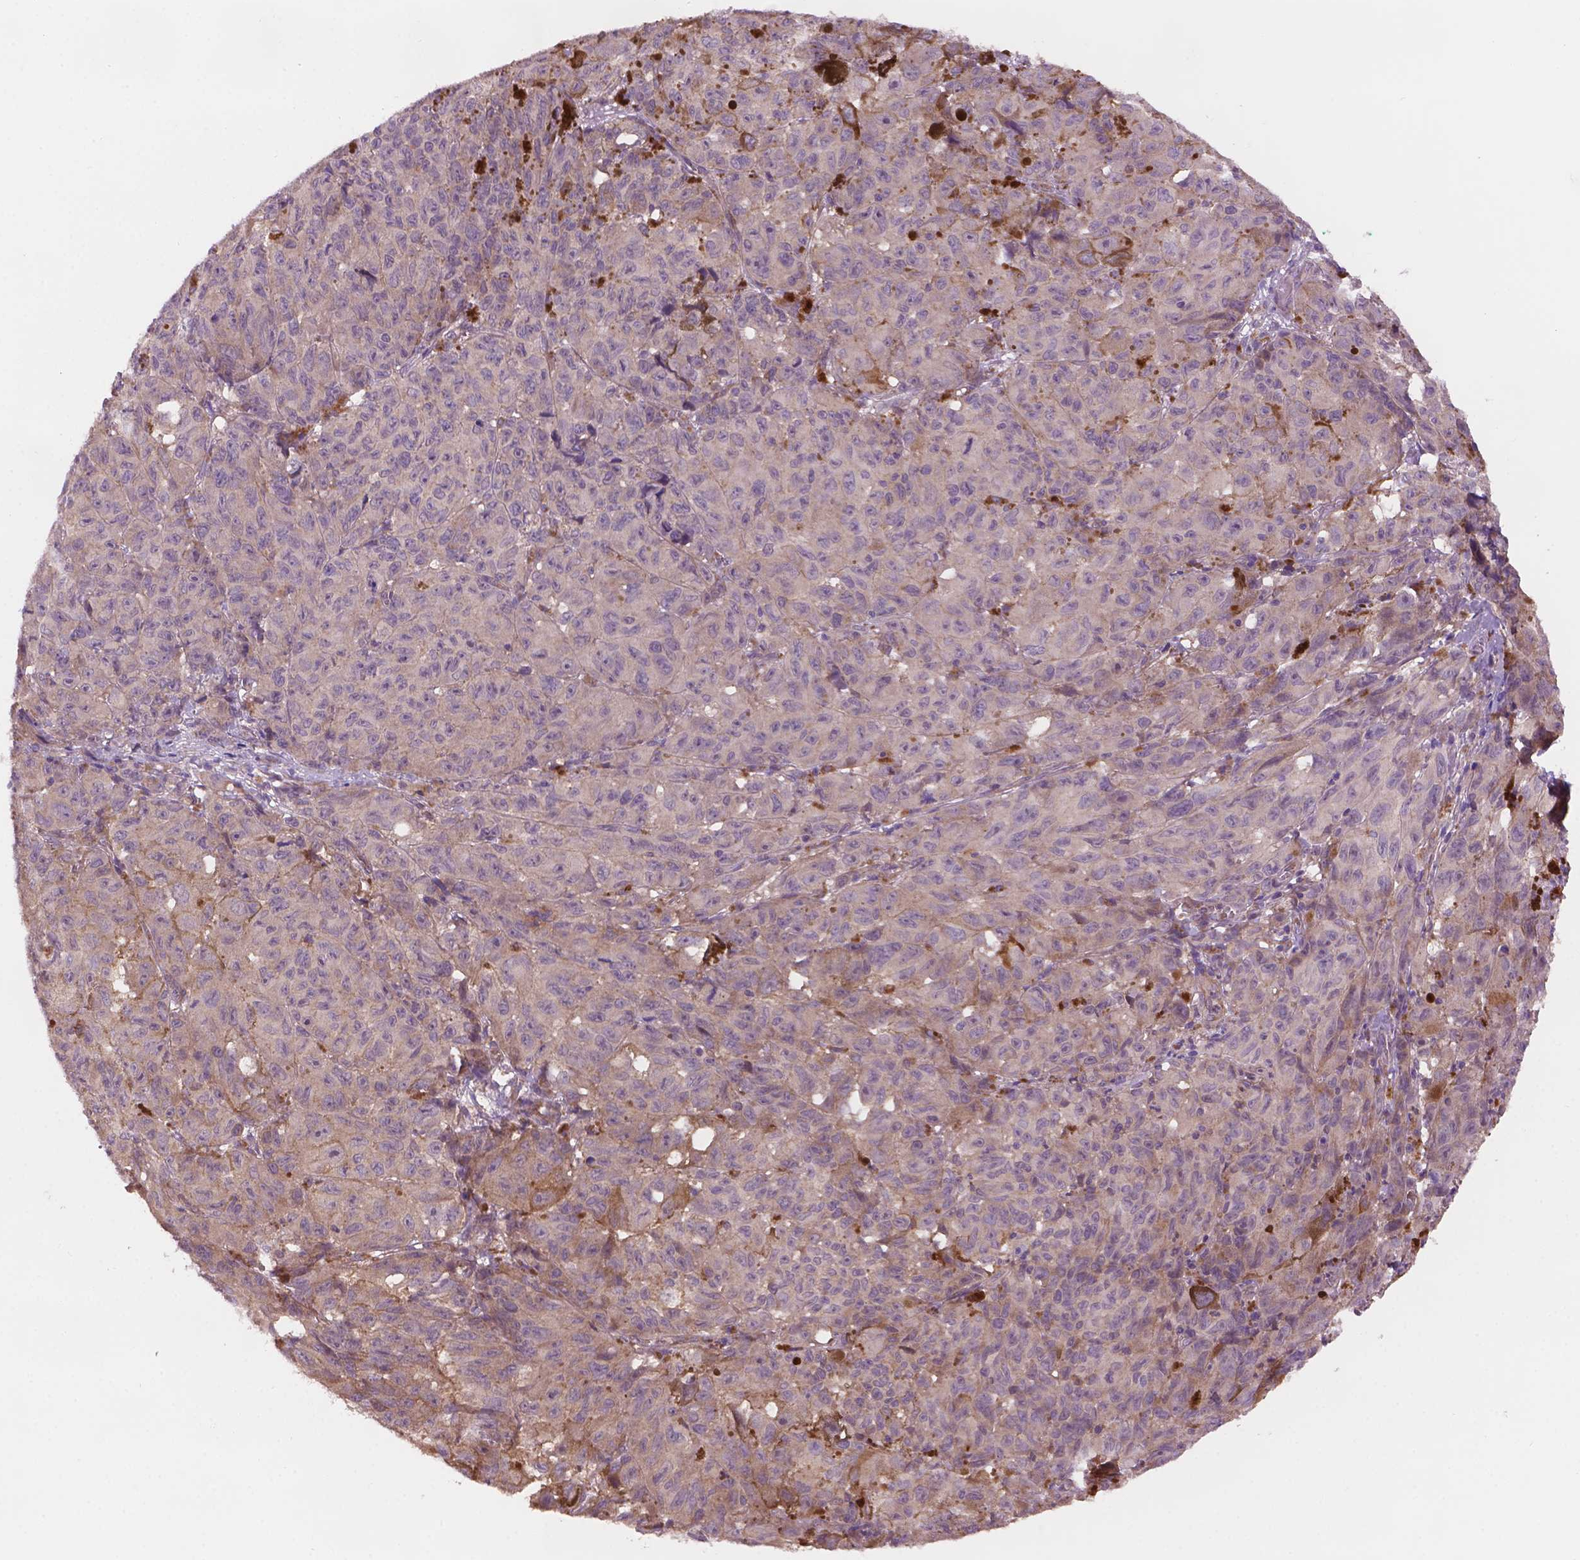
{"staining": {"intensity": "negative", "quantity": "none", "location": "none"}, "tissue": "melanoma", "cell_type": "Tumor cells", "image_type": "cancer", "snomed": [{"axis": "morphology", "description": "Malignant melanoma, NOS"}, {"axis": "topography", "description": "Vulva, labia, clitoris and Bartholin´s gland, NO"}], "caption": "Tumor cells are negative for protein expression in human melanoma. Brightfield microscopy of immunohistochemistry (IHC) stained with DAB (3,3'-diaminobenzidine) (brown) and hematoxylin (blue), captured at high magnification.", "gene": "AMMECR1", "patient": {"sex": "female", "age": 75}}